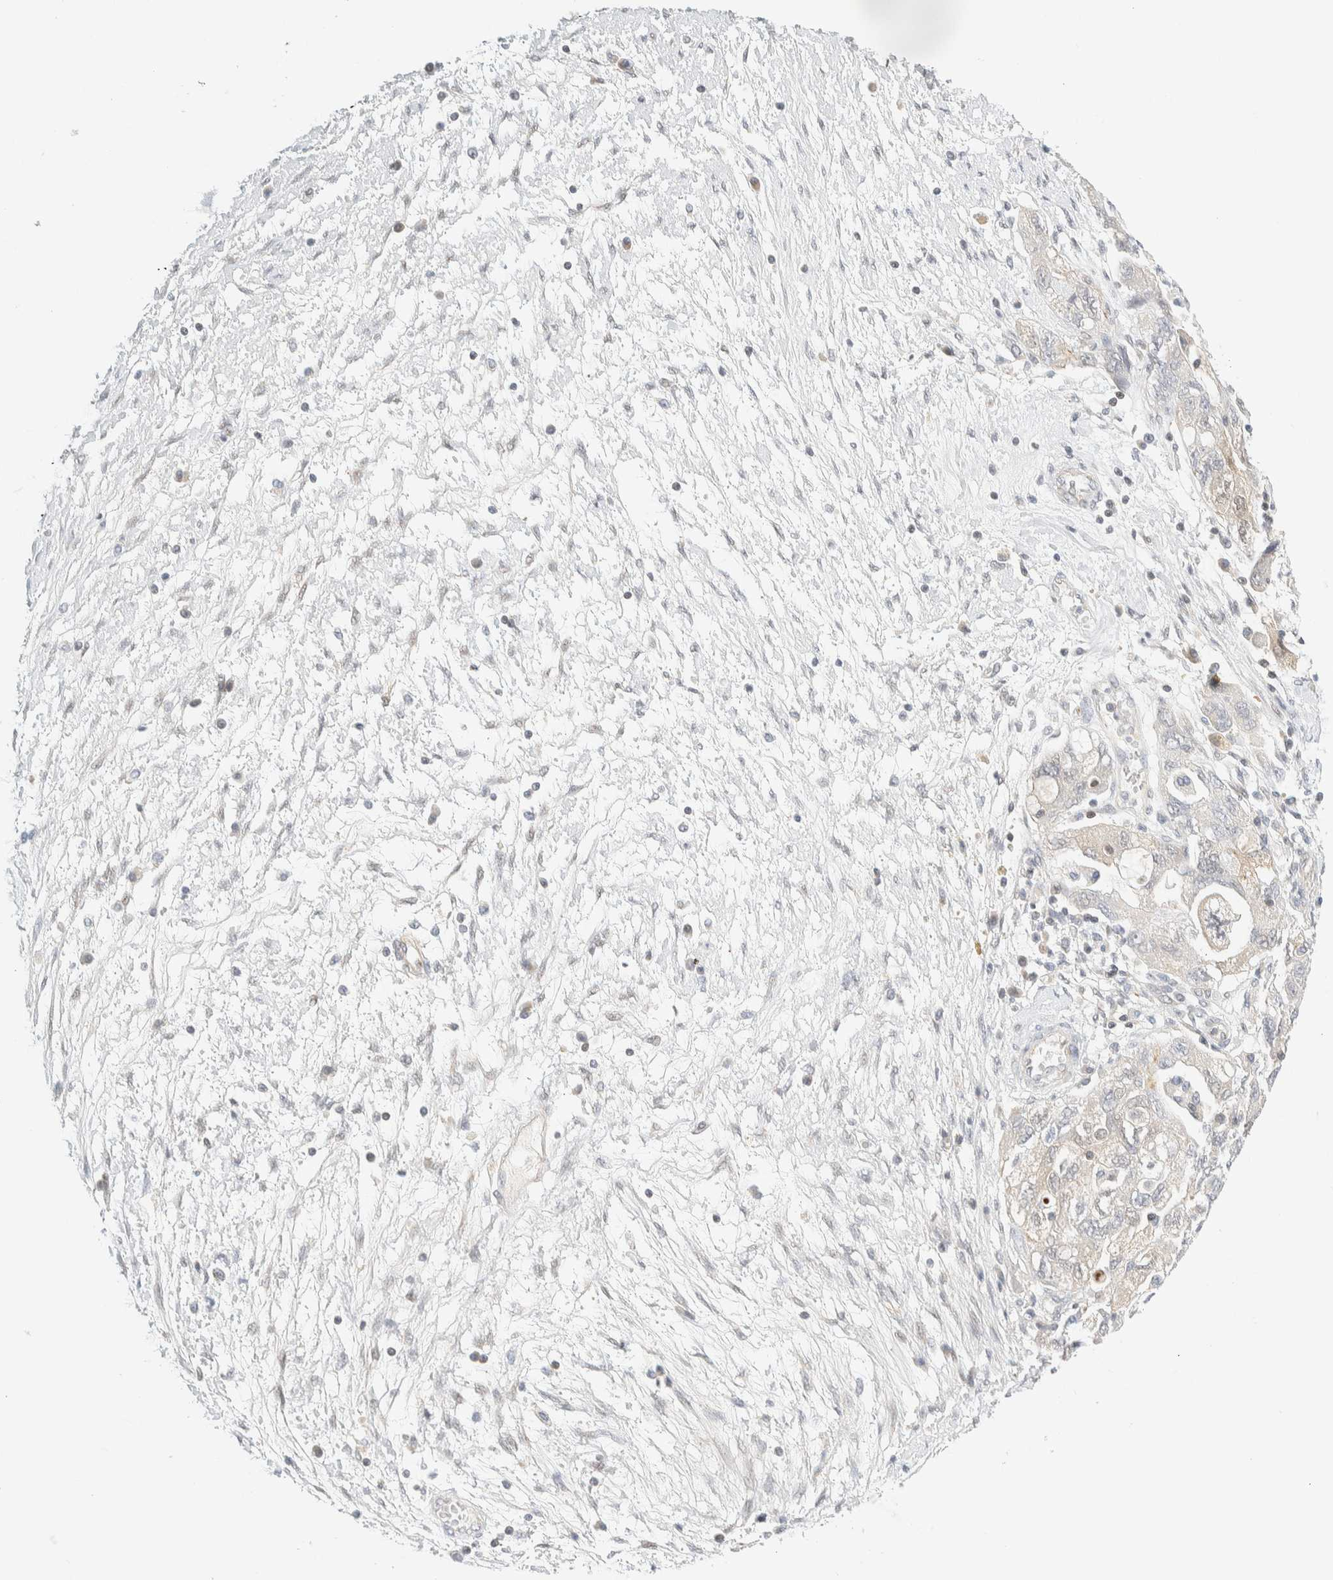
{"staining": {"intensity": "weak", "quantity": "<25%", "location": "cytoplasmic/membranous"}, "tissue": "ovarian cancer", "cell_type": "Tumor cells", "image_type": "cancer", "snomed": [{"axis": "morphology", "description": "Carcinoma, NOS"}, {"axis": "morphology", "description": "Cystadenocarcinoma, serous, NOS"}, {"axis": "topography", "description": "Ovary"}], "caption": "Ovarian carcinoma stained for a protein using immunohistochemistry (IHC) reveals no expression tumor cells.", "gene": "PCYT2", "patient": {"sex": "female", "age": 69}}